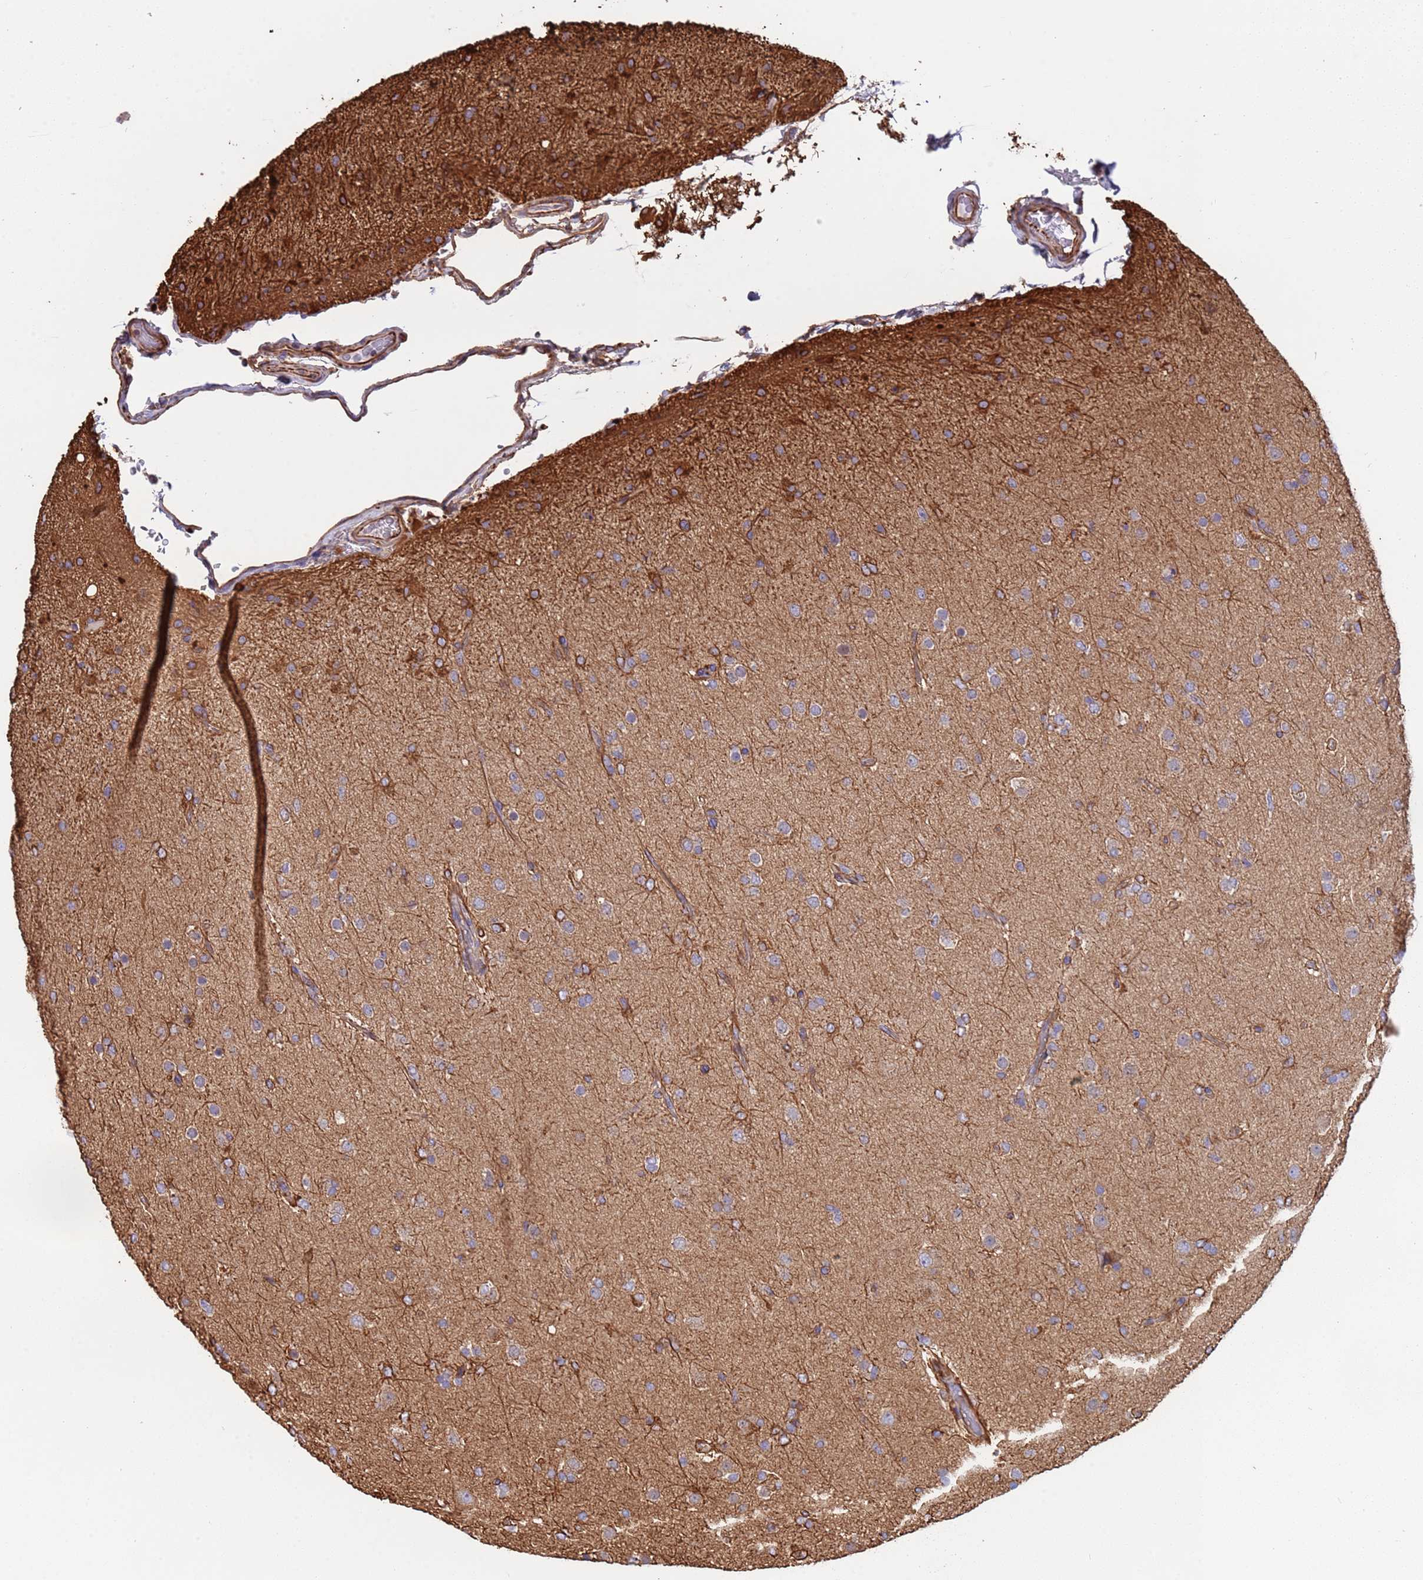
{"staining": {"intensity": "moderate", "quantity": "<25%", "location": "cytoplasmic/membranous"}, "tissue": "glioma", "cell_type": "Tumor cells", "image_type": "cancer", "snomed": [{"axis": "morphology", "description": "Glioma, malignant, Low grade"}, {"axis": "topography", "description": "Brain"}], "caption": "A high-resolution photomicrograph shows IHC staining of malignant low-grade glioma, which demonstrates moderate cytoplasmic/membranous staining in about <25% of tumor cells. (Brightfield microscopy of DAB IHC at high magnification).", "gene": "NUDT12", "patient": {"sex": "male", "age": 65}}